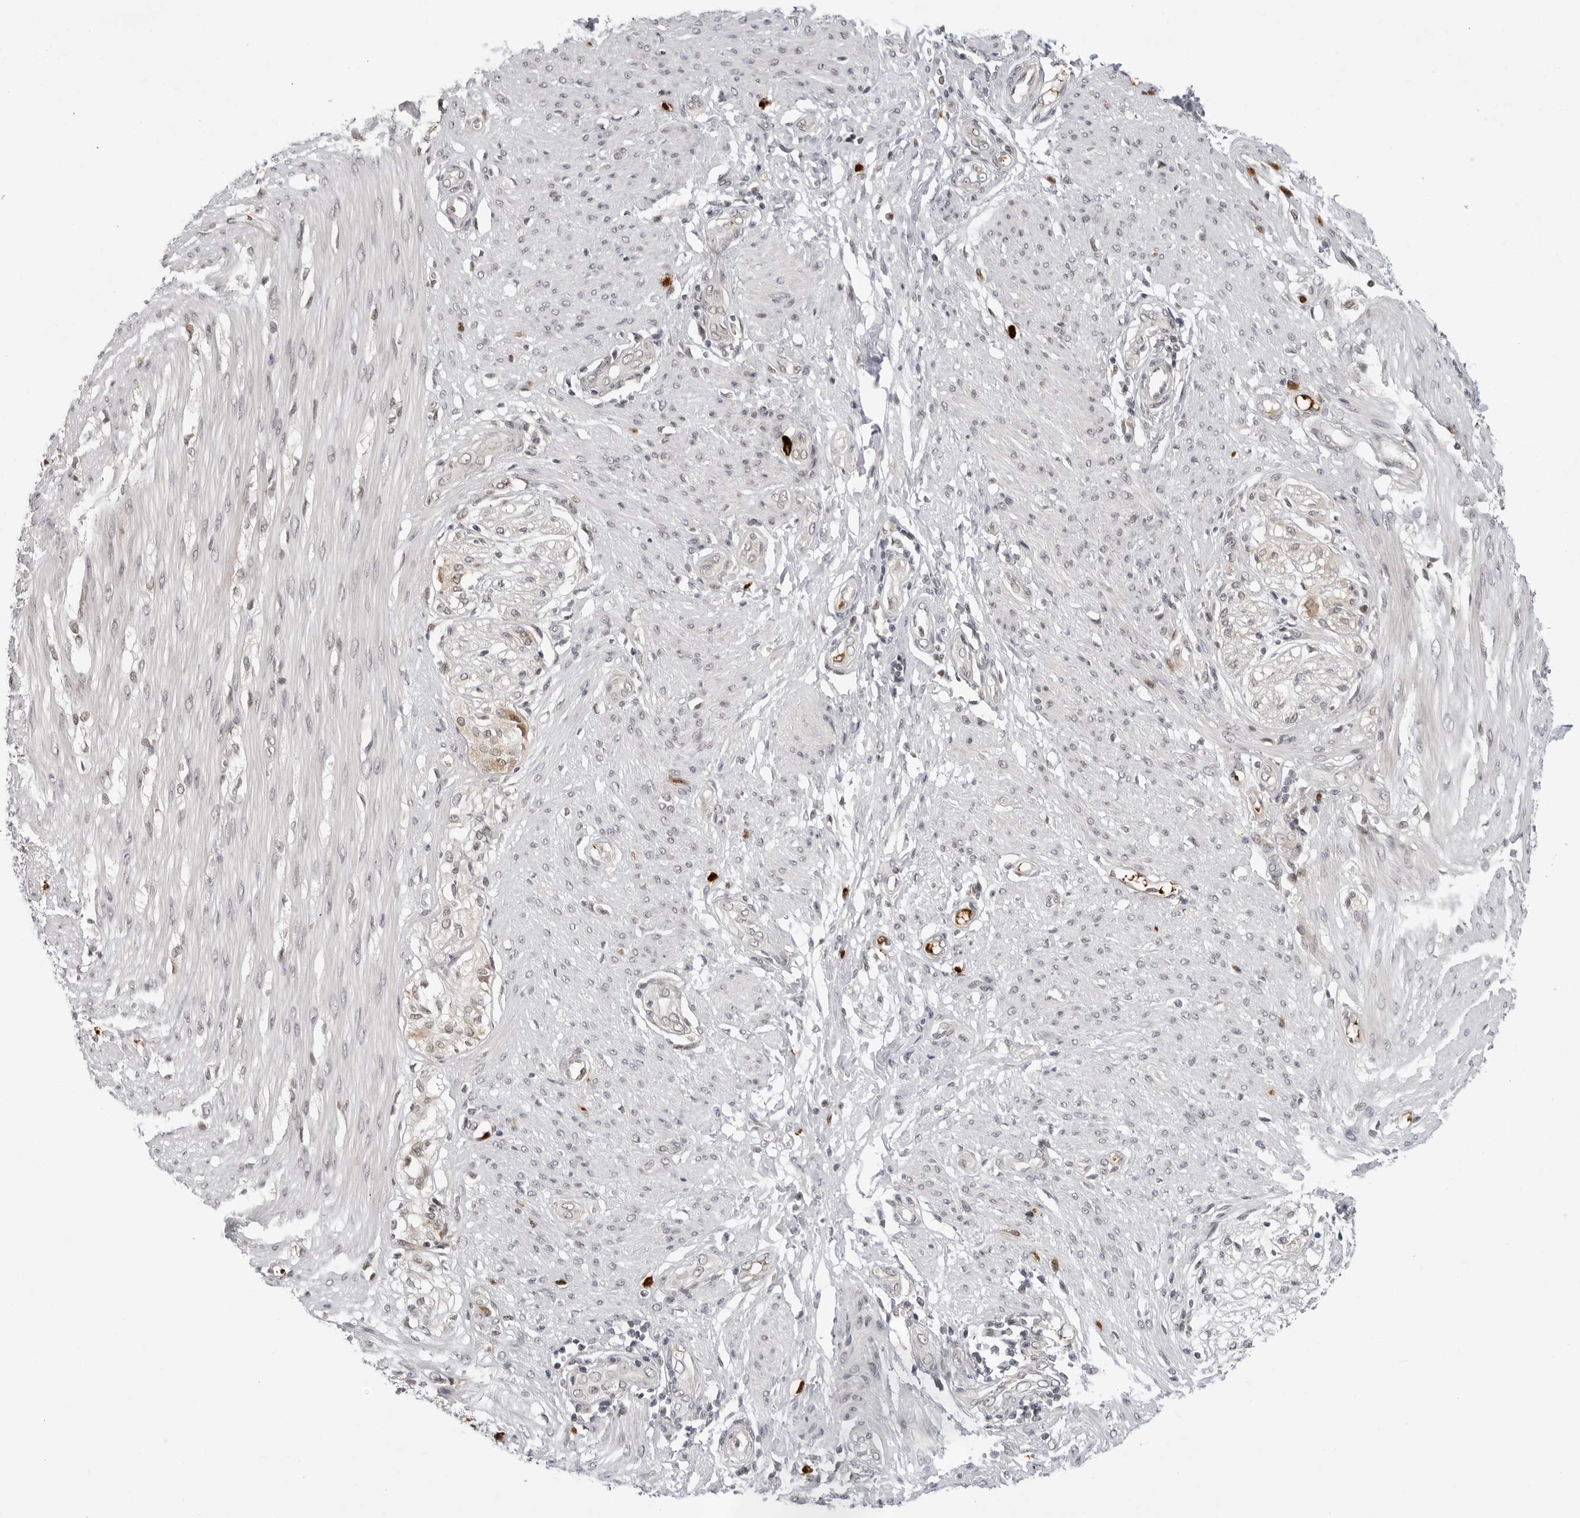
{"staining": {"intensity": "negative", "quantity": "none", "location": "none"}, "tissue": "smooth muscle", "cell_type": "Smooth muscle cells", "image_type": "normal", "snomed": [{"axis": "morphology", "description": "Normal tissue, NOS"}, {"axis": "morphology", "description": "Adenocarcinoma, NOS"}, {"axis": "topography", "description": "Colon"}, {"axis": "topography", "description": "Peripheral nerve tissue"}], "caption": "This is an IHC photomicrograph of unremarkable human smooth muscle. There is no expression in smooth muscle cells.", "gene": "SUGCT", "patient": {"sex": "male", "age": 14}}